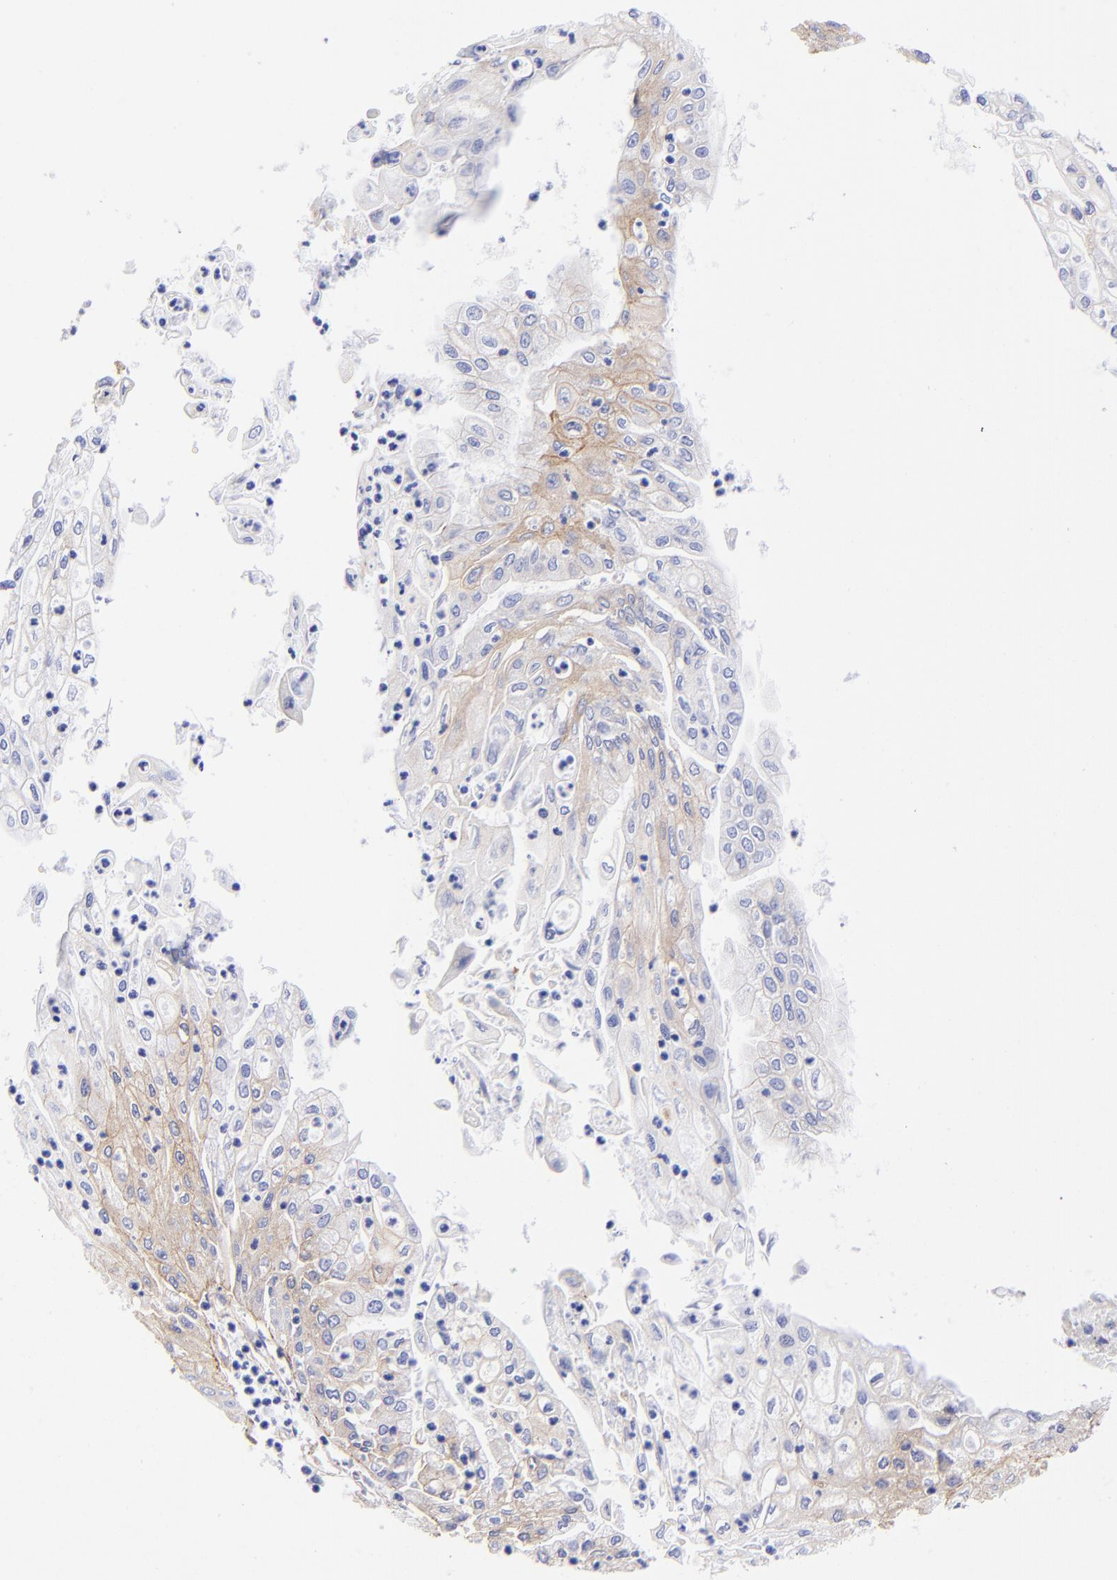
{"staining": {"intensity": "moderate", "quantity": "<25%", "location": "cytoplasmic/membranous"}, "tissue": "endometrial cancer", "cell_type": "Tumor cells", "image_type": "cancer", "snomed": [{"axis": "morphology", "description": "Adenocarcinoma, NOS"}, {"axis": "topography", "description": "Endometrium"}], "caption": "Immunohistochemical staining of human adenocarcinoma (endometrial) displays moderate cytoplasmic/membranous protein expression in about <25% of tumor cells. Immunohistochemistry (ihc) stains the protein in brown and the nuclei are stained blue.", "gene": "PPFIBP1", "patient": {"sex": "female", "age": 75}}